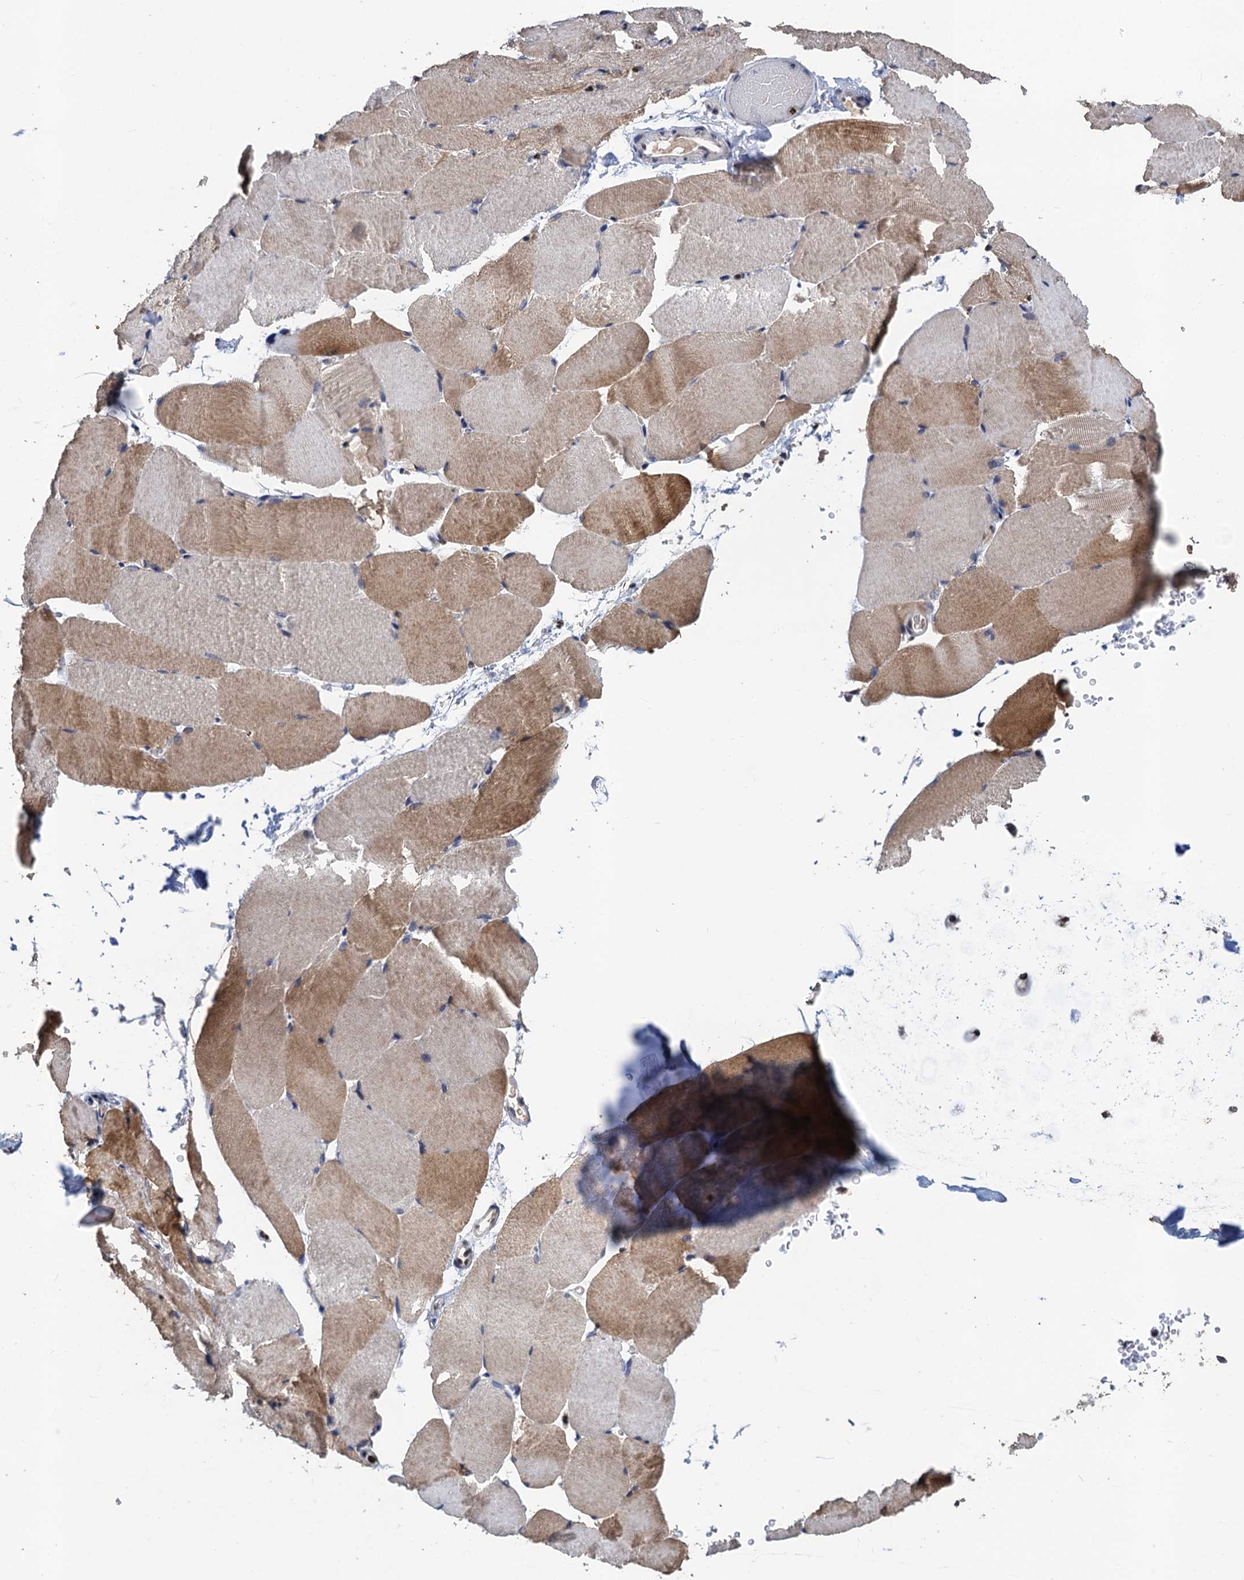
{"staining": {"intensity": "moderate", "quantity": "<25%", "location": "cytoplasmic/membranous"}, "tissue": "skeletal muscle", "cell_type": "Myocytes", "image_type": "normal", "snomed": [{"axis": "morphology", "description": "Normal tissue, NOS"}, {"axis": "topography", "description": "Skeletal muscle"}, {"axis": "topography", "description": "Parathyroid gland"}], "caption": "A brown stain highlights moderate cytoplasmic/membranous staining of a protein in myocytes of unremarkable human skeletal muscle. Nuclei are stained in blue.", "gene": "TSEN34", "patient": {"sex": "female", "age": 37}}